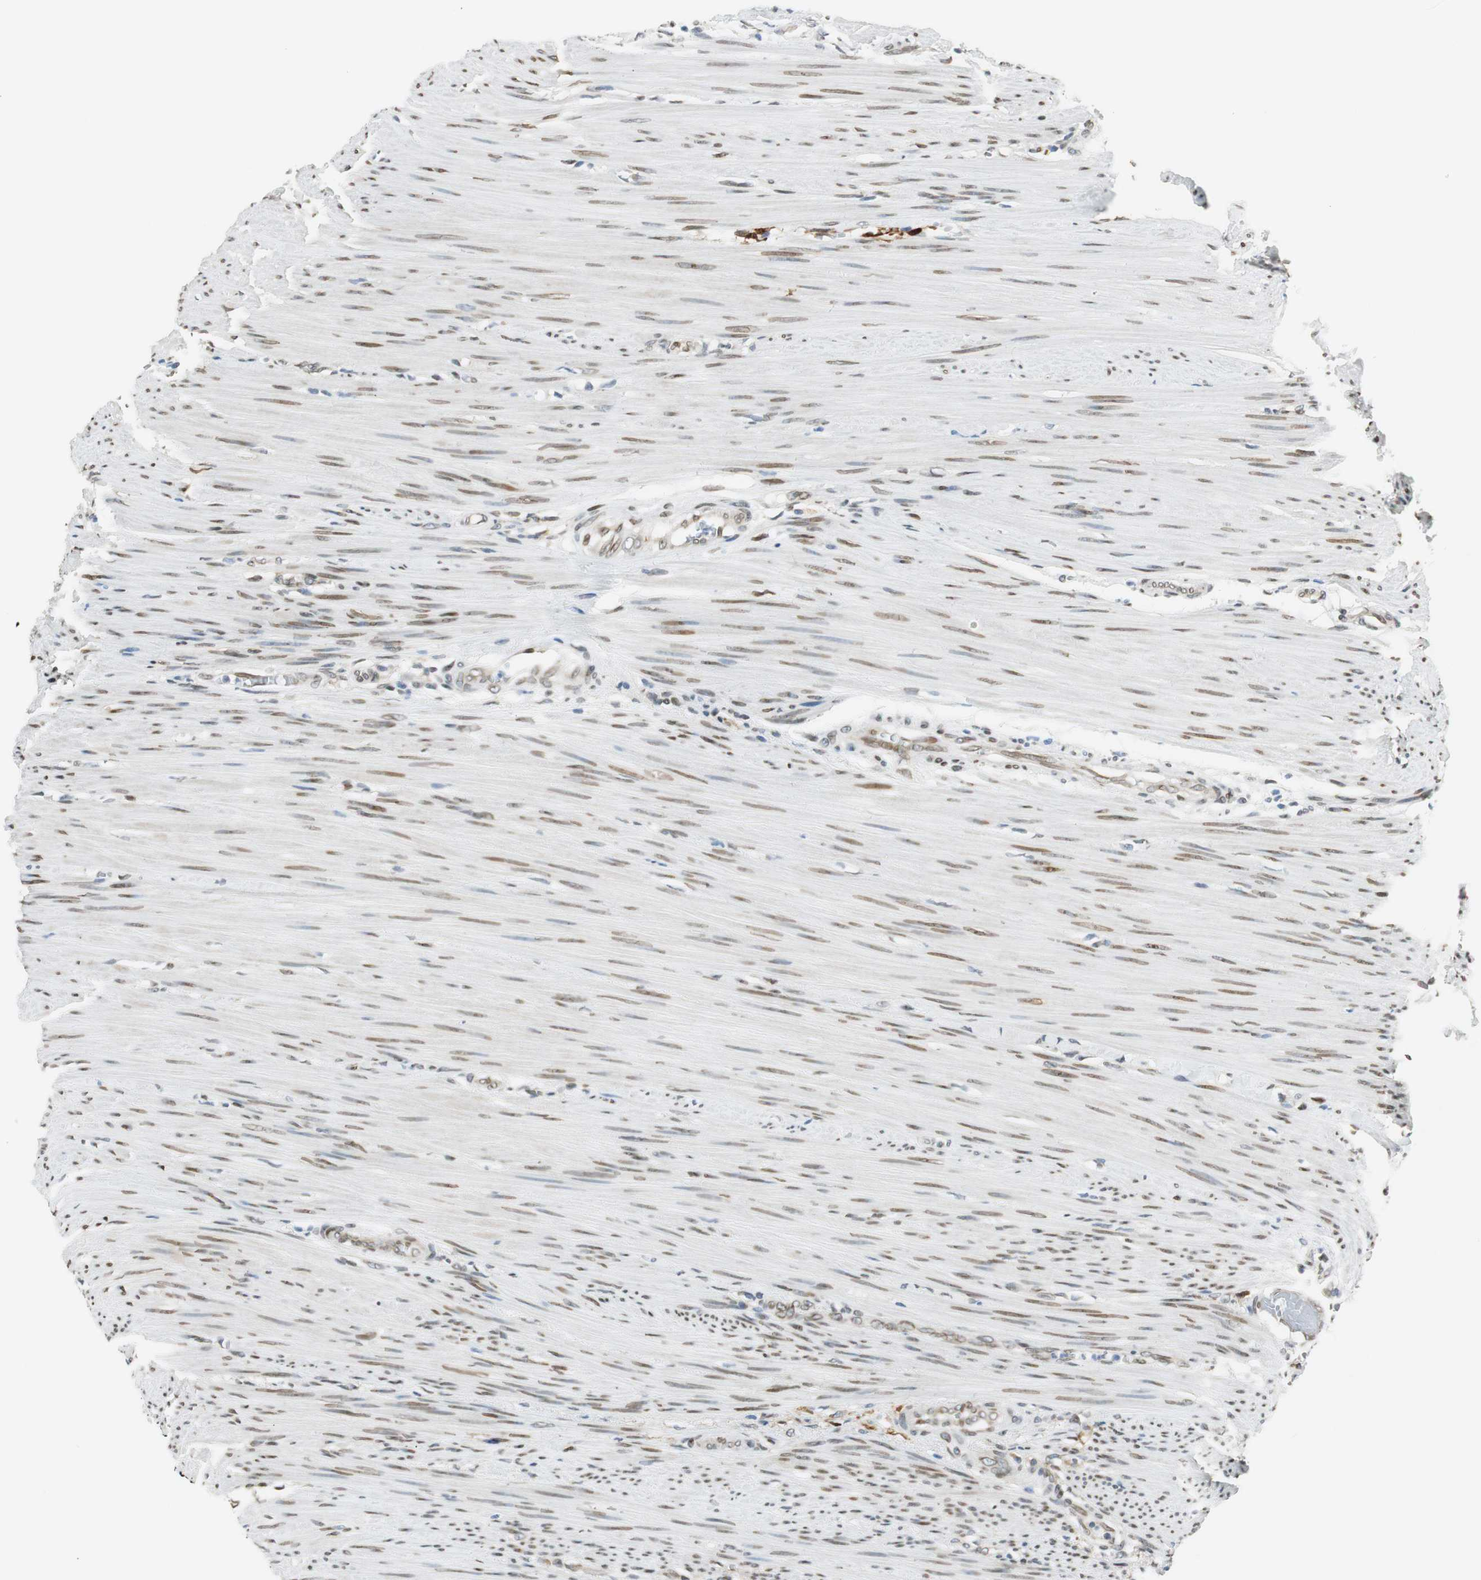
{"staining": {"intensity": "weak", "quantity": "25%-75%", "location": "cytoplasmic/membranous"}, "tissue": "colorectal cancer", "cell_type": "Tumor cells", "image_type": "cancer", "snomed": [{"axis": "morphology", "description": "Adenocarcinoma, NOS"}, {"axis": "topography", "description": "Colon"}], "caption": "Immunohistochemical staining of human colorectal adenocarcinoma demonstrates weak cytoplasmic/membranous protein staining in about 25%-75% of tumor cells. The staining was performed using DAB (3,3'-diaminobenzidine), with brown indicating positive protein expression. Nuclei are stained blue with hematoxylin.", "gene": "TMEM260", "patient": {"sex": "female", "age": 57}}